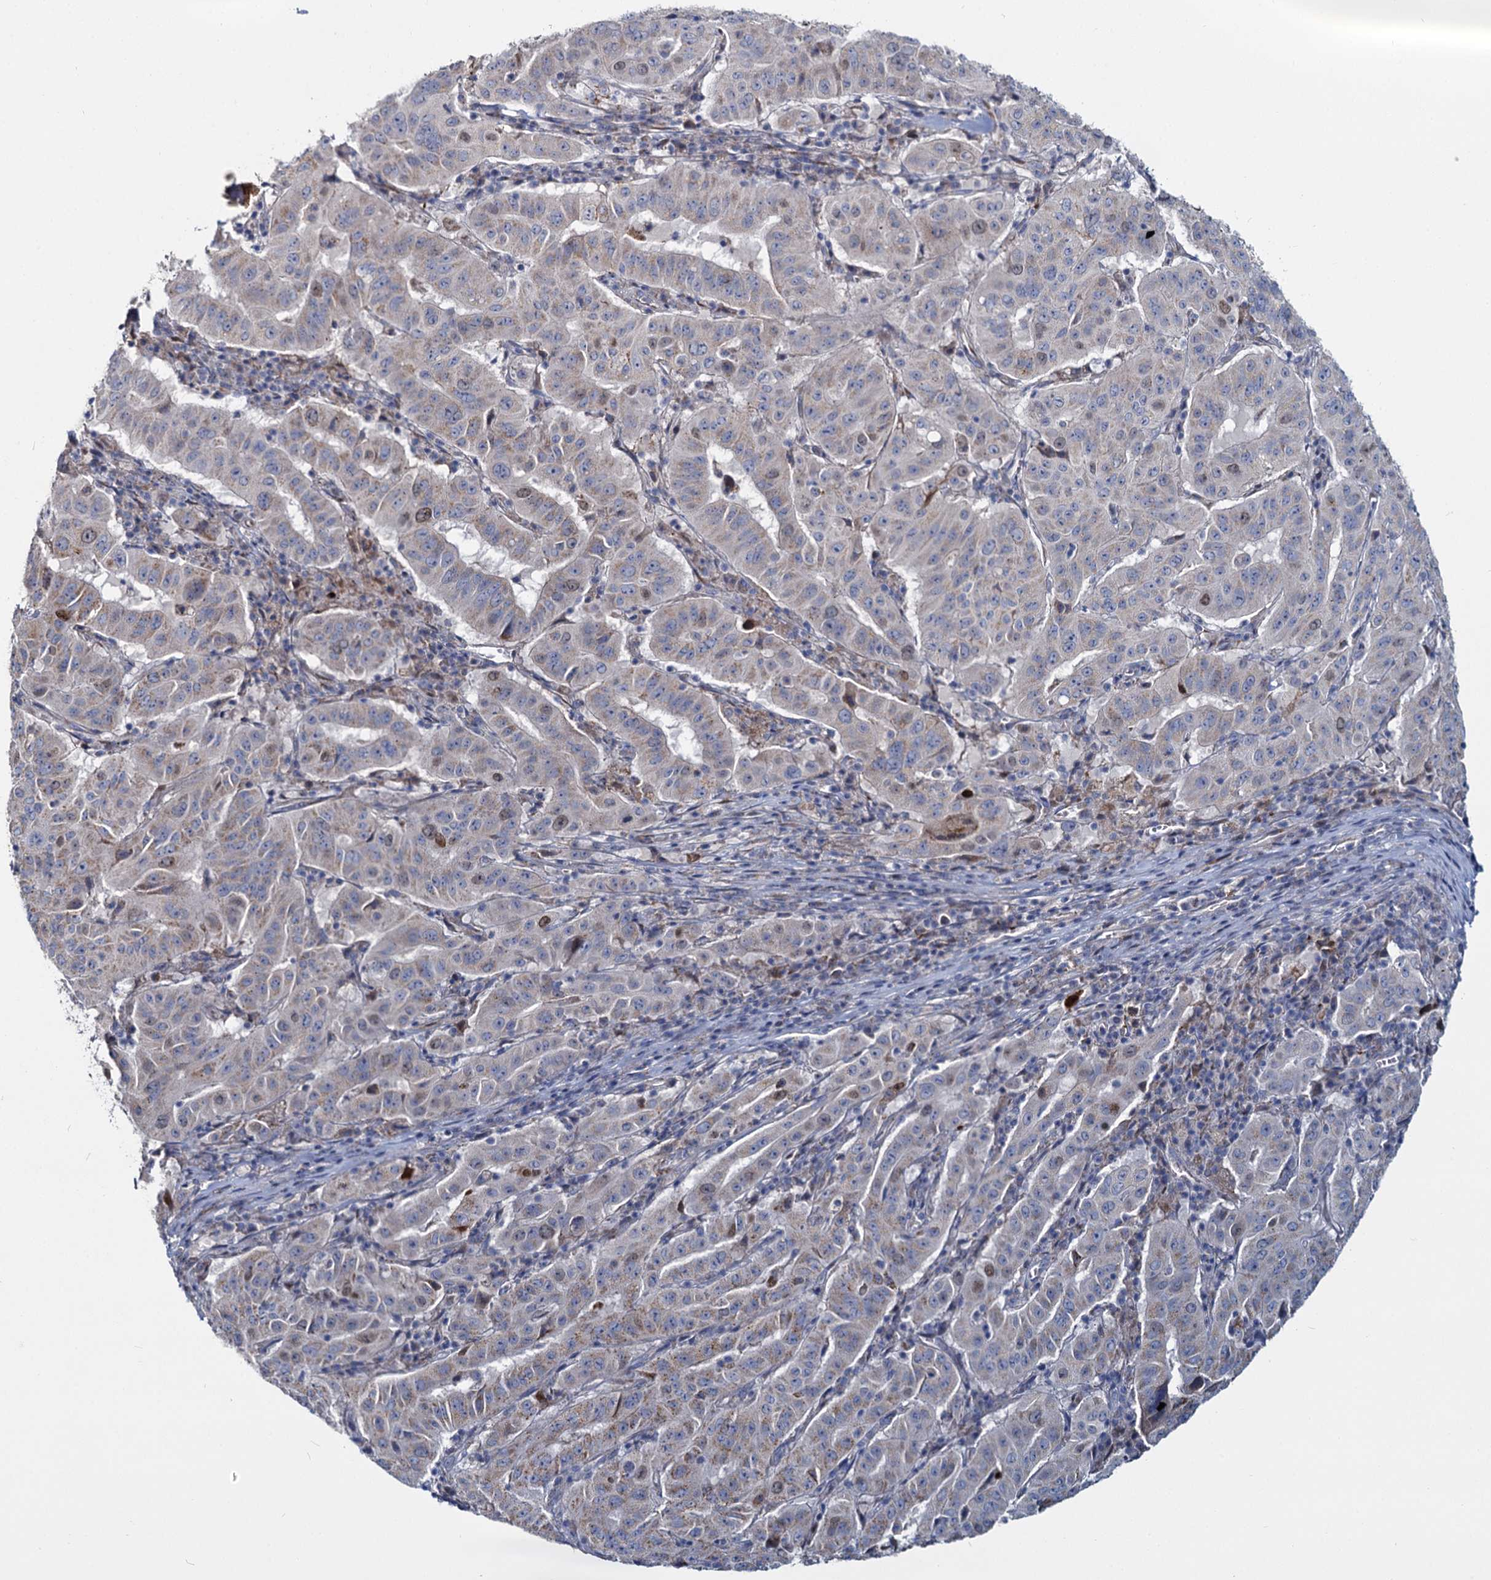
{"staining": {"intensity": "weak", "quantity": "<25%", "location": "cytoplasmic/membranous"}, "tissue": "pancreatic cancer", "cell_type": "Tumor cells", "image_type": "cancer", "snomed": [{"axis": "morphology", "description": "Adenocarcinoma, NOS"}, {"axis": "topography", "description": "Pancreas"}], "caption": "This is a image of IHC staining of pancreatic cancer, which shows no expression in tumor cells.", "gene": "DCUN1D2", "patient": {"sex": "male", "age": 63}}